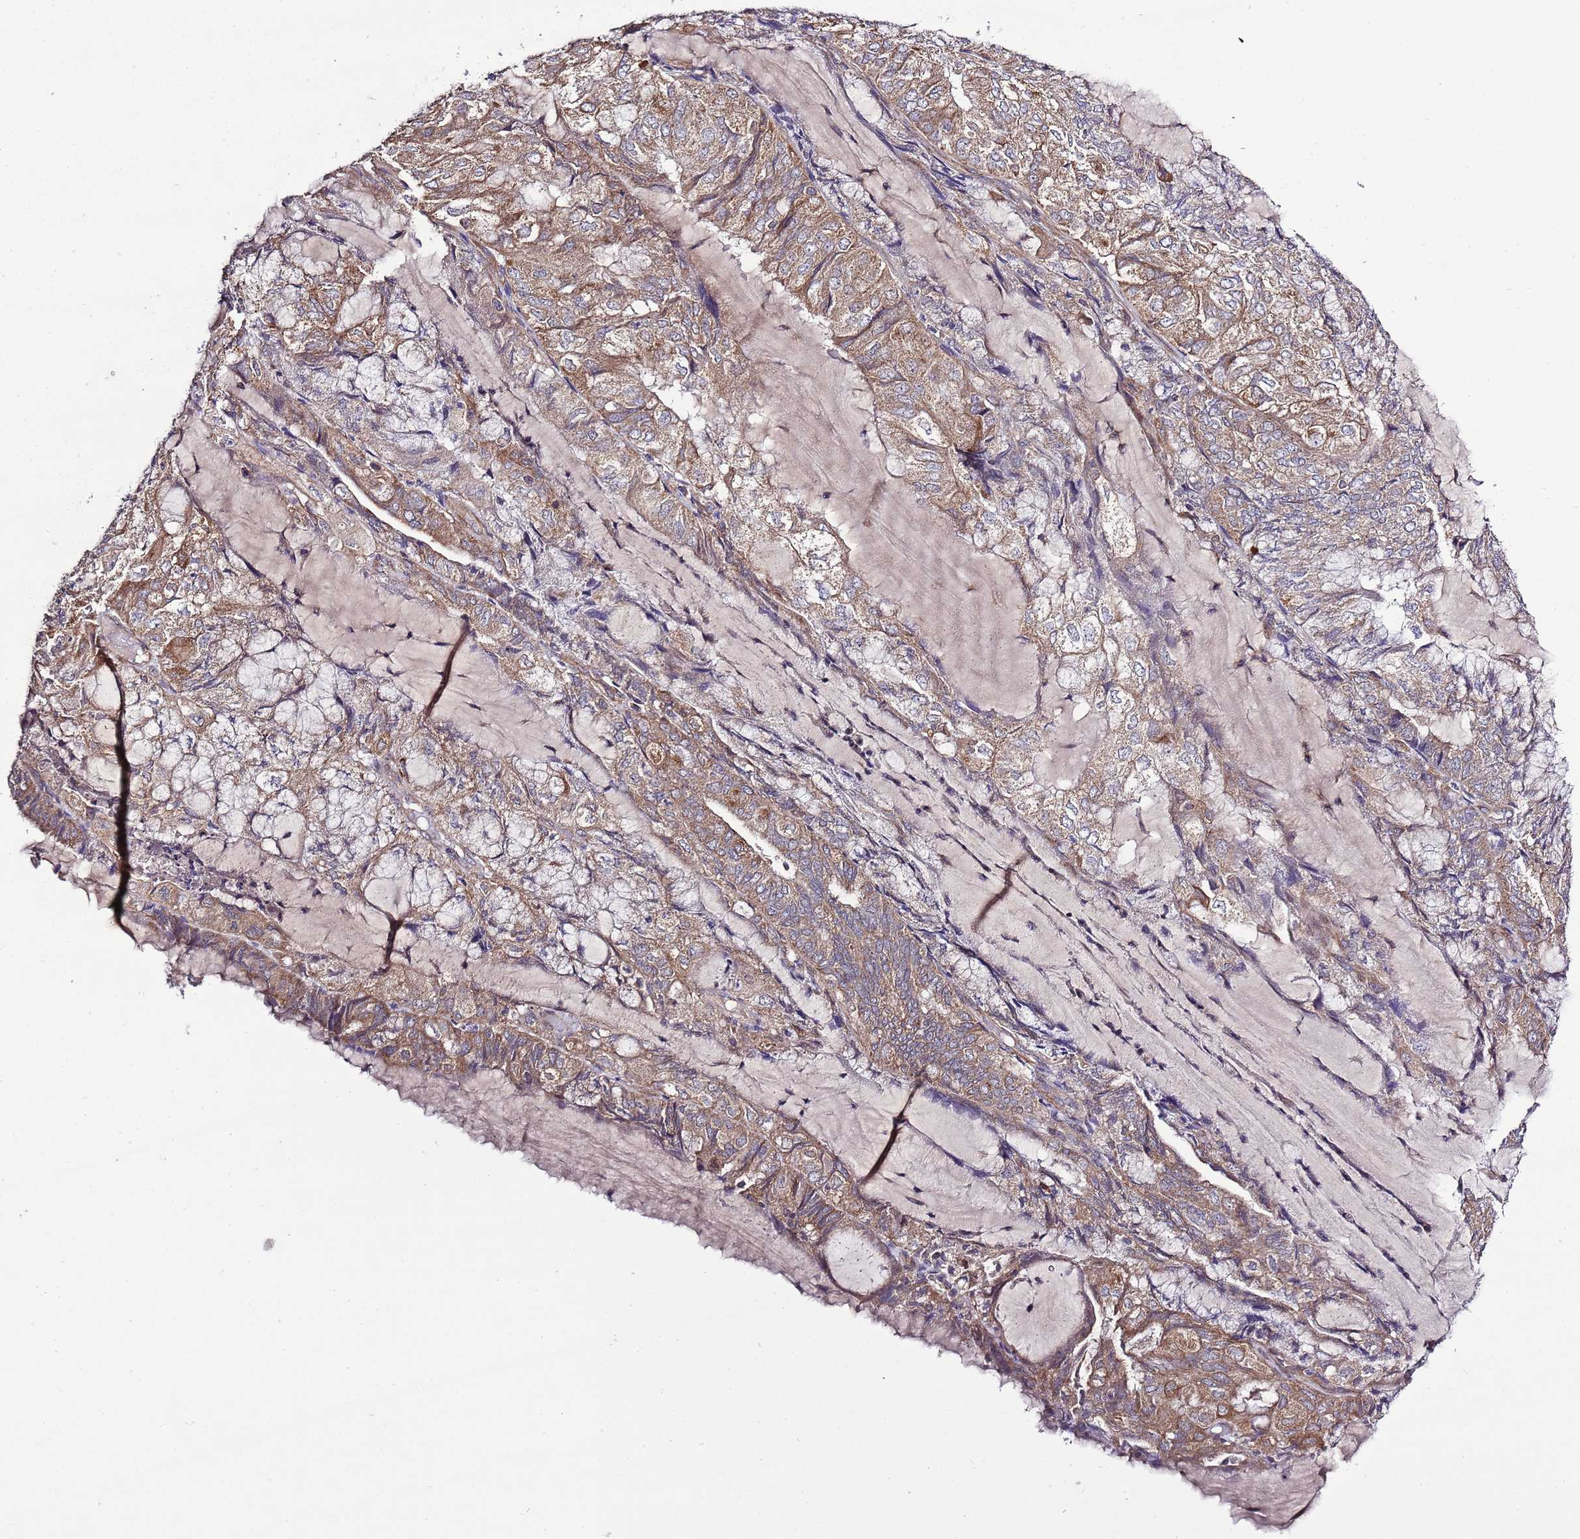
{"staining": {"intensity": "moderate", "quantity": ">75%", "location": "cytoplasmic/membranous"}, "tissue": "endometrial cancer", "cell_type": "Tumor cells", "image_type": "cancer", "snomed": [{"axis": "morphology", "description": "Adenocarcinoma, NOS"}, {"axis": "topography", "description": "Endometrium"}], "caption": "Immunohistochemistry (IHC) of endometrial cancer (adenocarcinoma) displays medium levels of moderate cytoplasmic/membranous staining in about >75% of tumor cells. The protein is stained brown, and the nuclei are stained in blue (DAB (3,3'-diaminobenzidine) IHC with brightfield microscopy, high magnification).", "gene": "MFNG", "patient": {"sex": "female", "age": 81}}